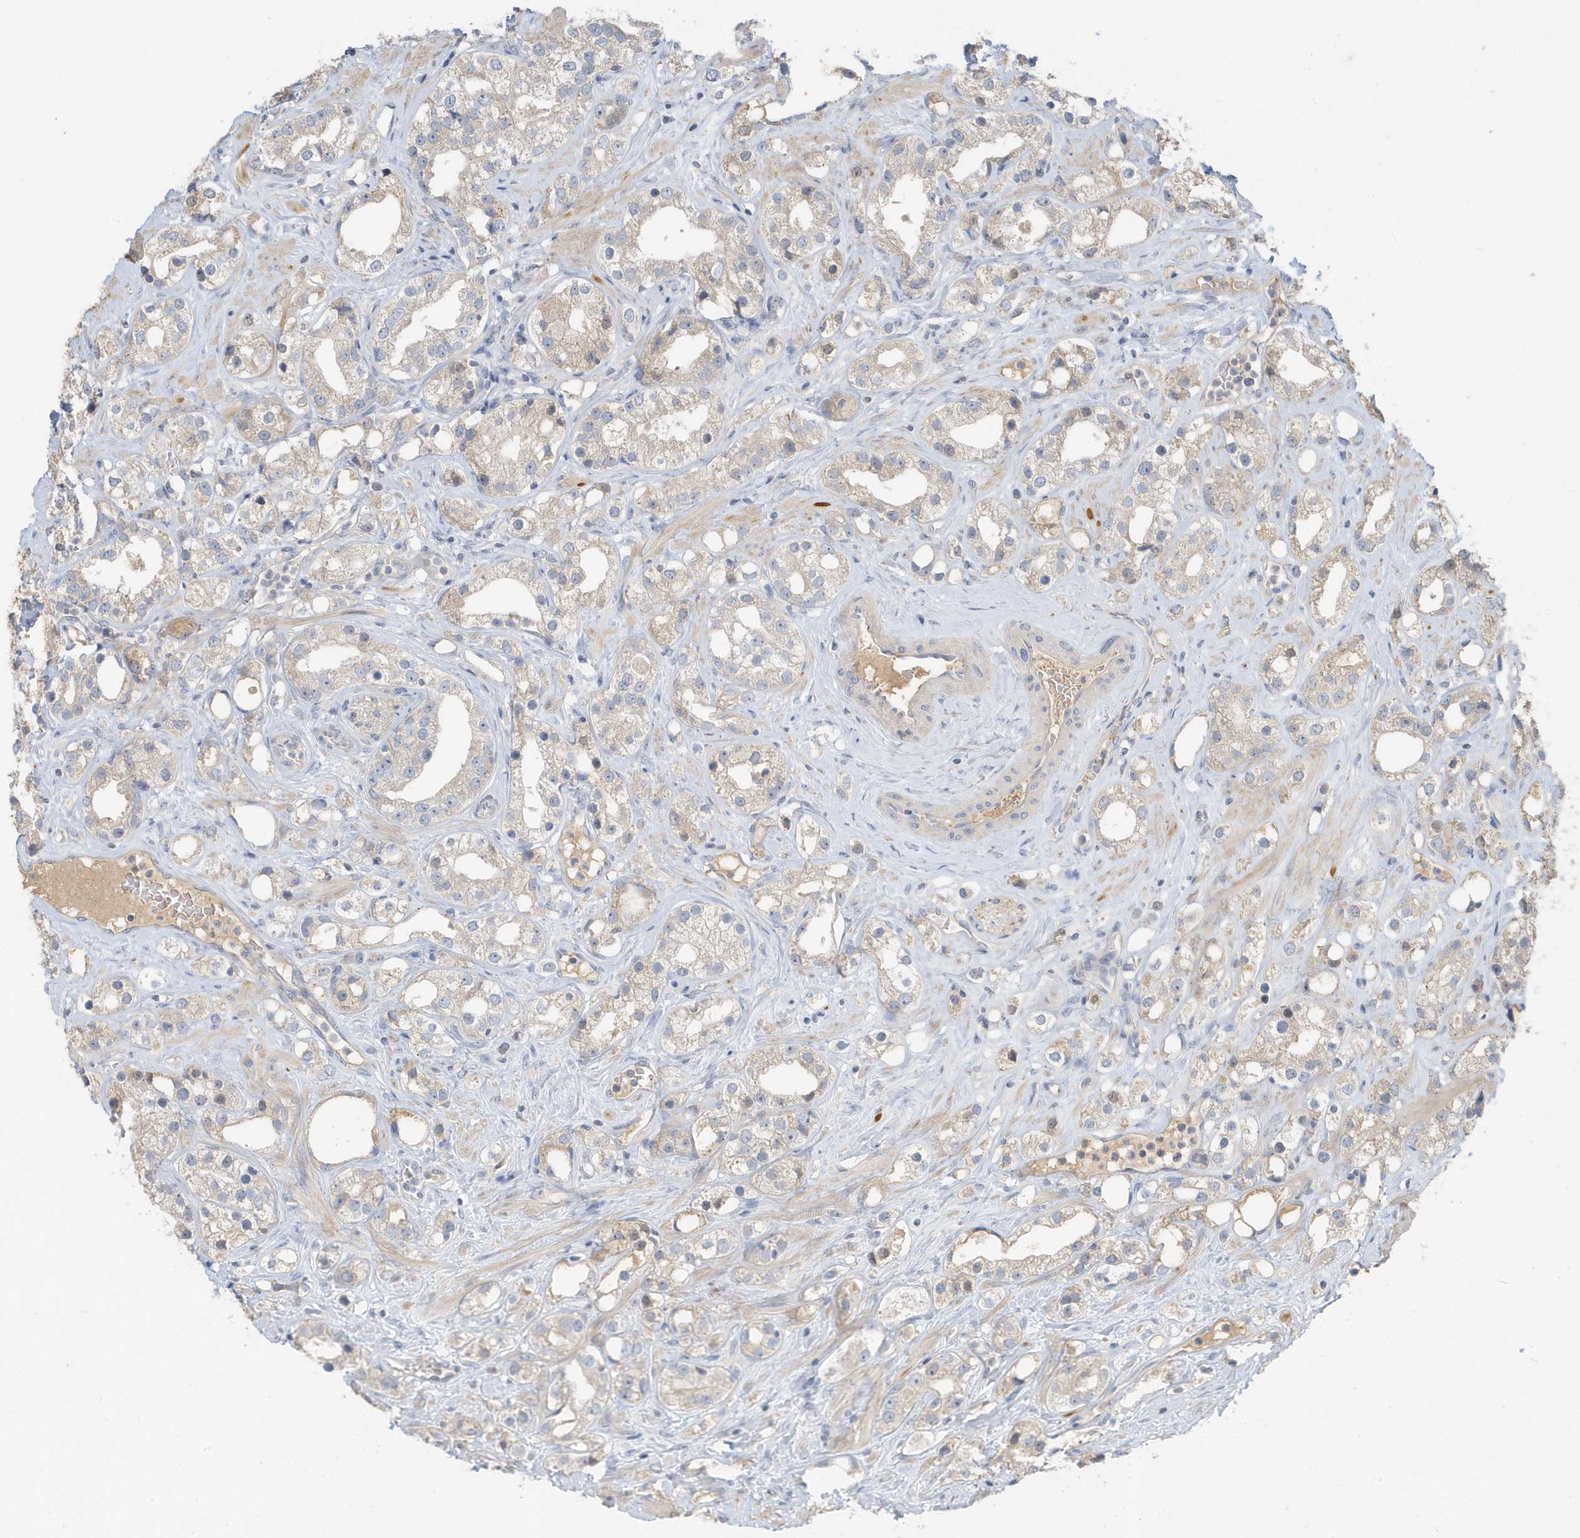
{"staining": {"intensity": "weak", "quantity": "25%-75%", "location": "cytoplasmic/membranous"}, "tissue": "prostate cancer", "cell_type": "Tumor cells", "image_type": "cancer", "snomed": [{"axis": "morphology", "description": "Adenocarcinoma, NOS"}, {"axis": "topography", "description": "Prostate"}], "caption": "Adenocarcinoma (prostate) stained with a protein marker exhibits weak staining in tumor cells.", "gene": "USP53", "patient": {"sex": "male", "age": 79}}